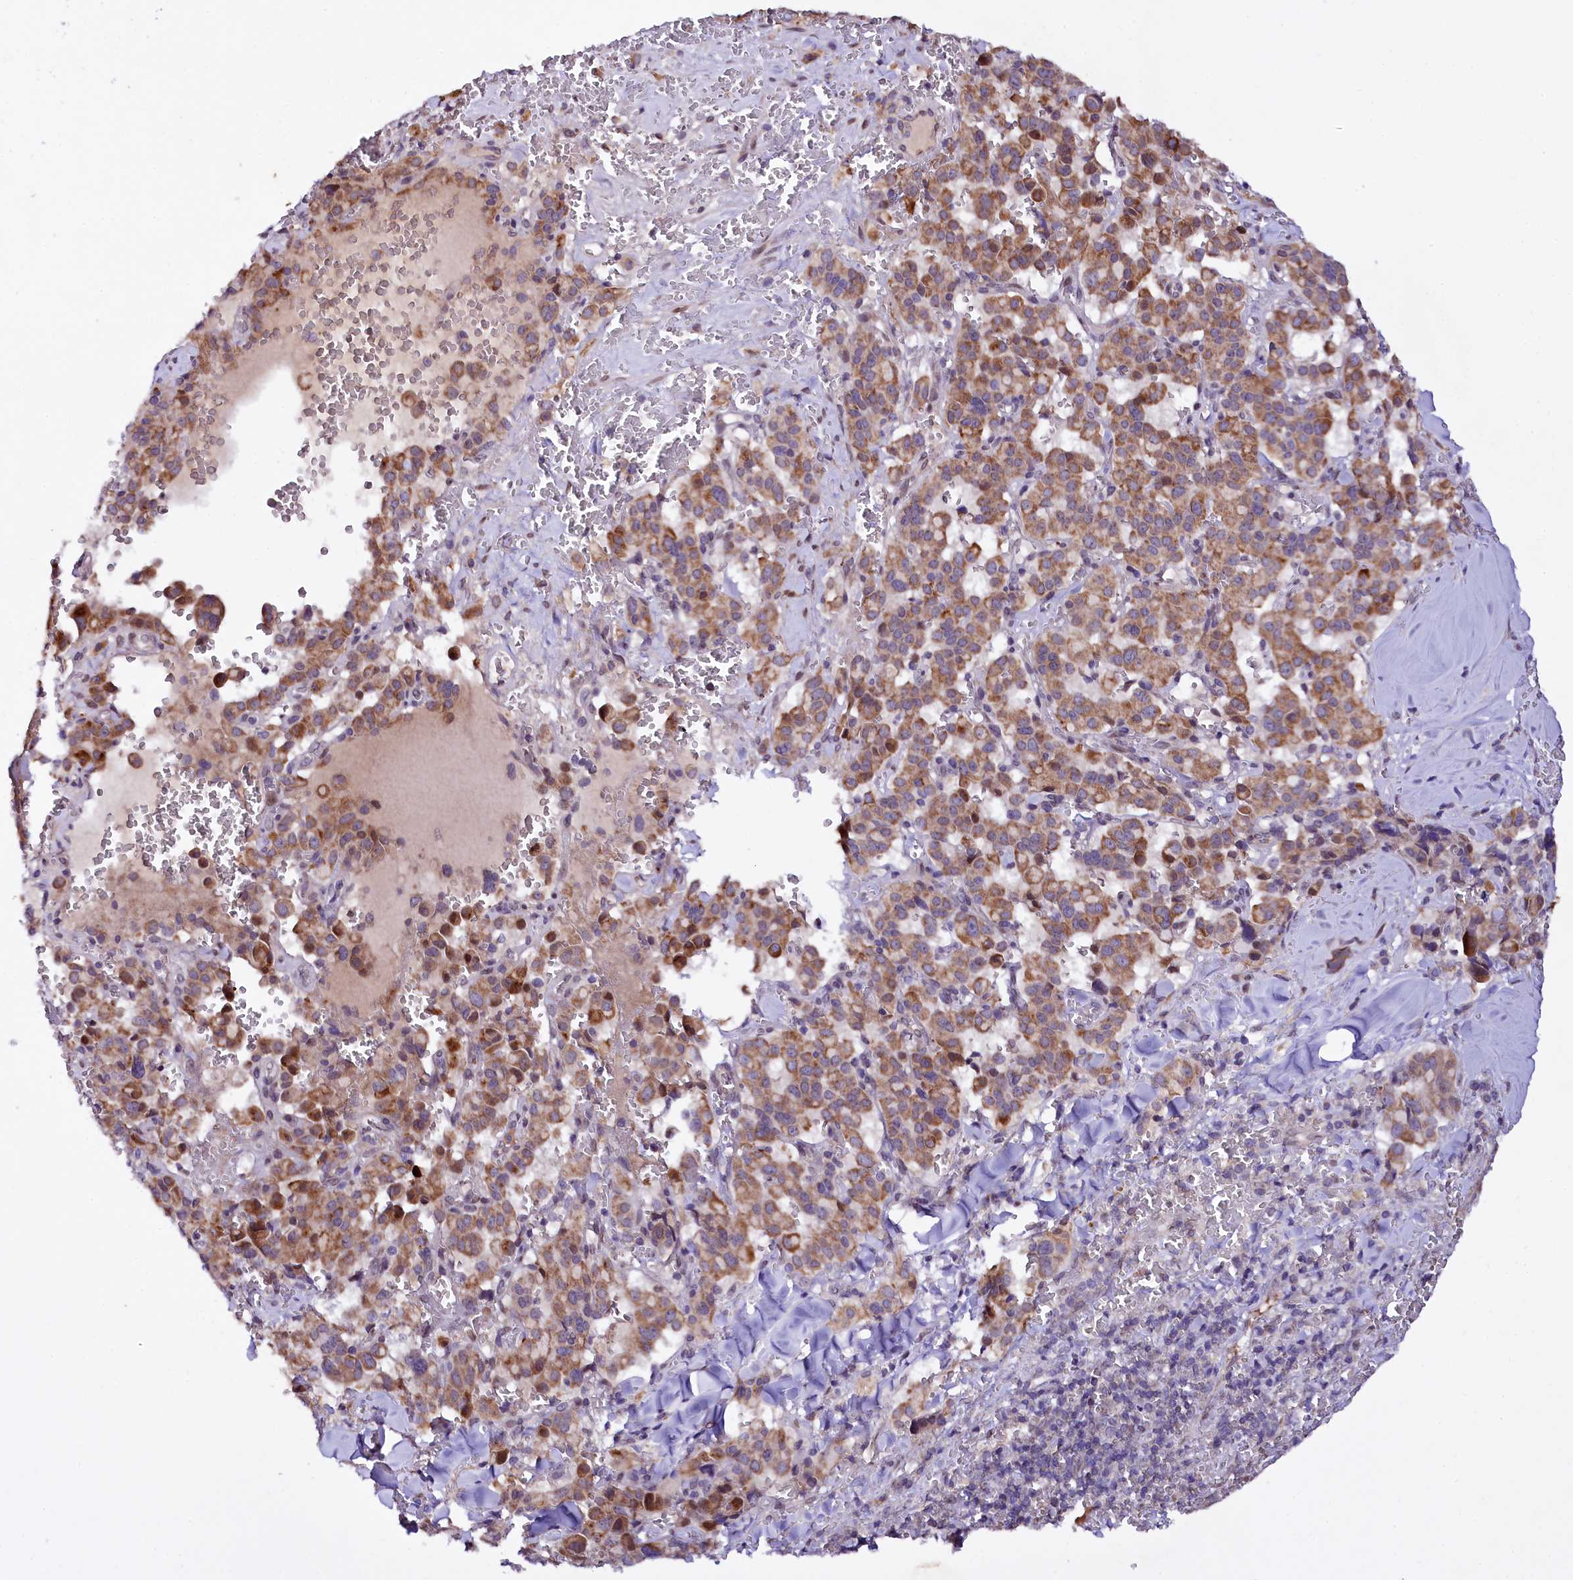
{"staining": {"intensity": "moderate", "quantity": ">75%", "location": "cytoplasmic/membranous"}, "tissue": "pancreatic cancer", "cell_type": "Tumor cells", "image_type": "cancer", "snomed": [{"axis": "morphology", "description": "Adenocarcinoma, NOS"}, {"axis": "topography", "description": "Pancreas"}], "caption": "The histopathology image demonstrates staining of pancreatic cancer, revealing moderate cytoplasmic/membranous protein expression (brown color) within tumor cells.", "gene": "ZNF226", "patient": {"sex": "male", "age": 65}}